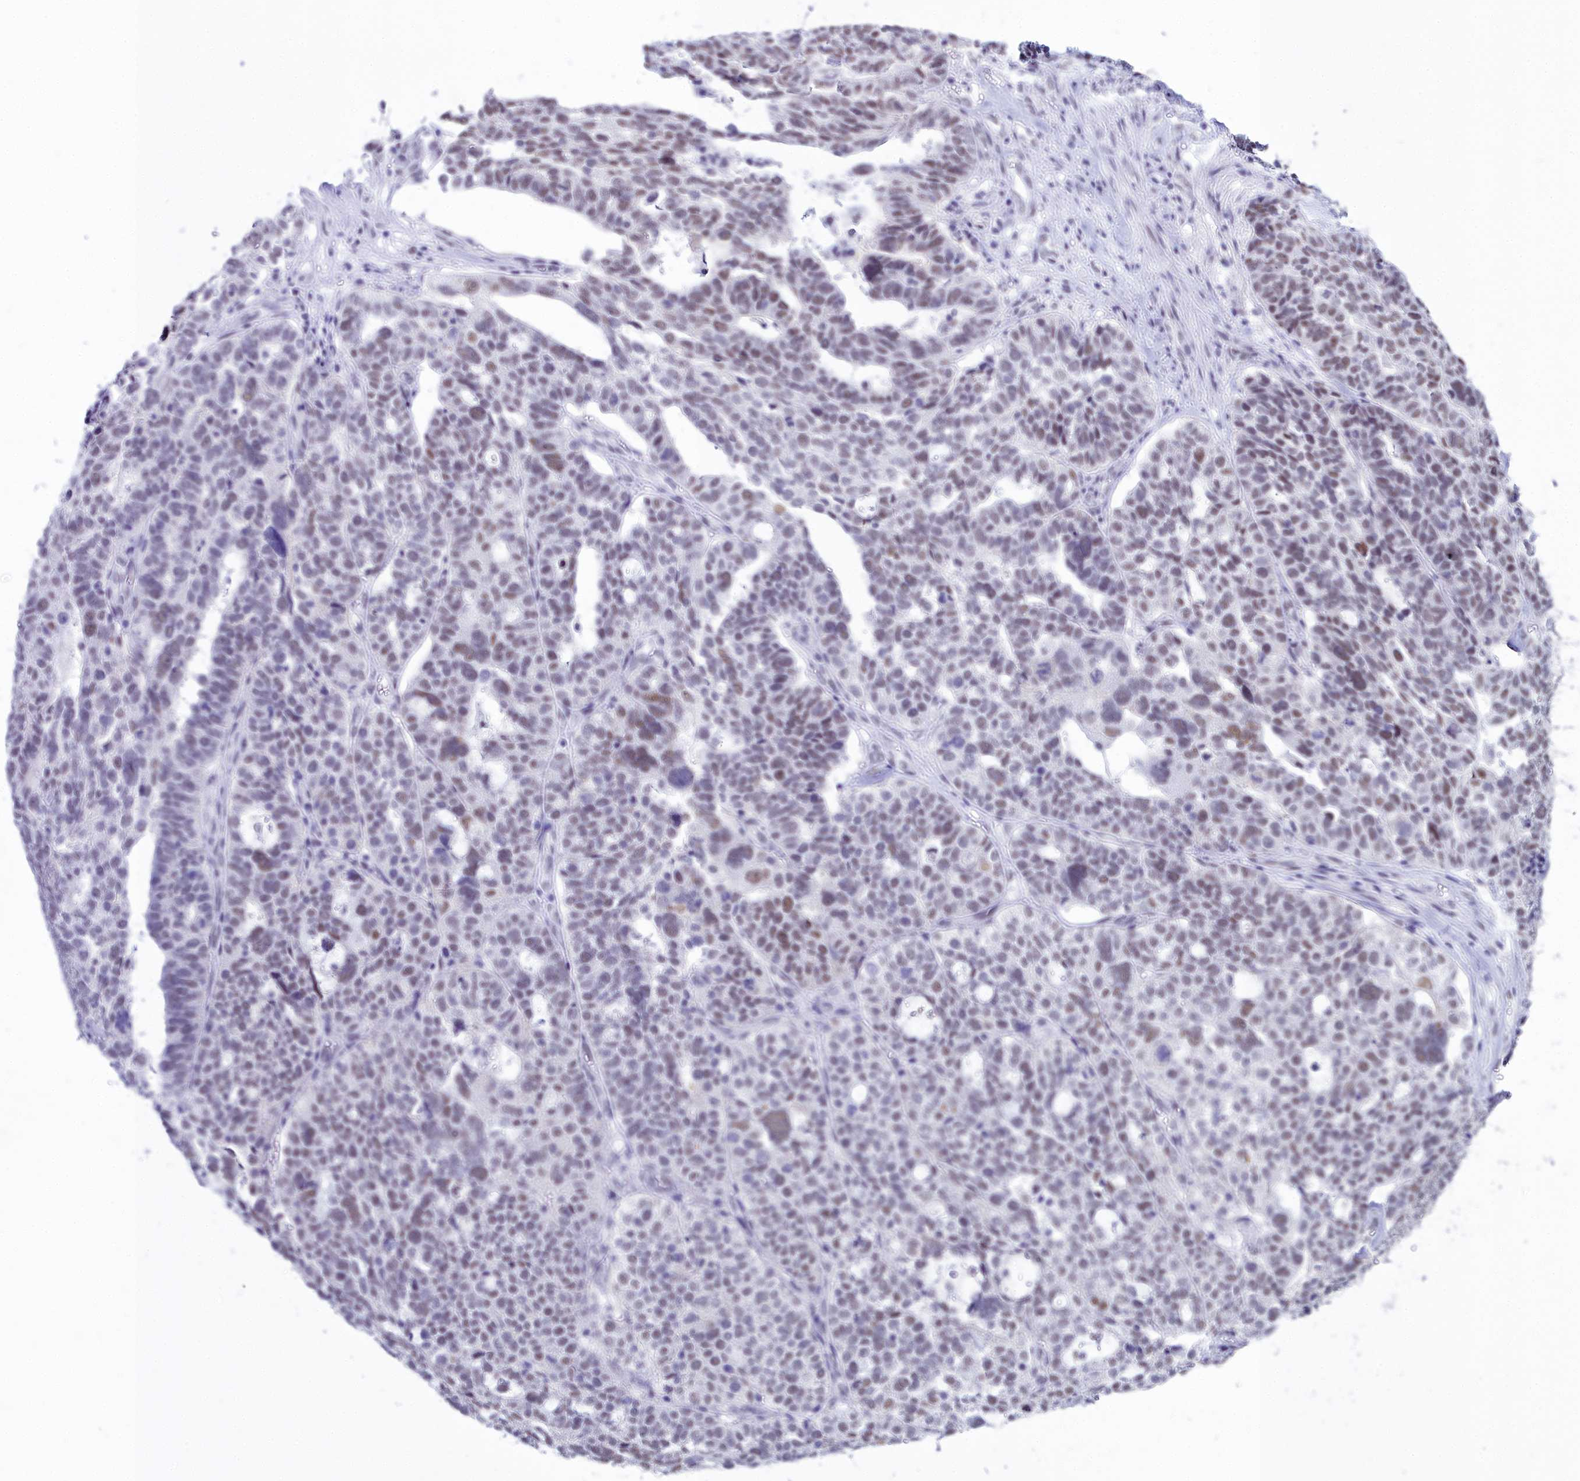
{"staining": {"intensity": "weak", "quantity": "25%-75%", "location": "nuclear"}, "tissue": "ovarian cancer", "cell_type": "Tumor cells", "image_type": "cancer", "snomed": [{"axis": "morphology", "description": "Cystadenocarcinoma, serous, NOS"}, {"axis": "topography", "description": "Ovary"}], "caption": "Ovarian cancer tissue shows weak nuclear expression in about 25%-75% of tumor cells (DAB (3,3'-diaminobenzidine) IHC with brightfield microscopy, high magnification).", "gene": "RBM12", "patient": {"sex": "female", "age": 59}}